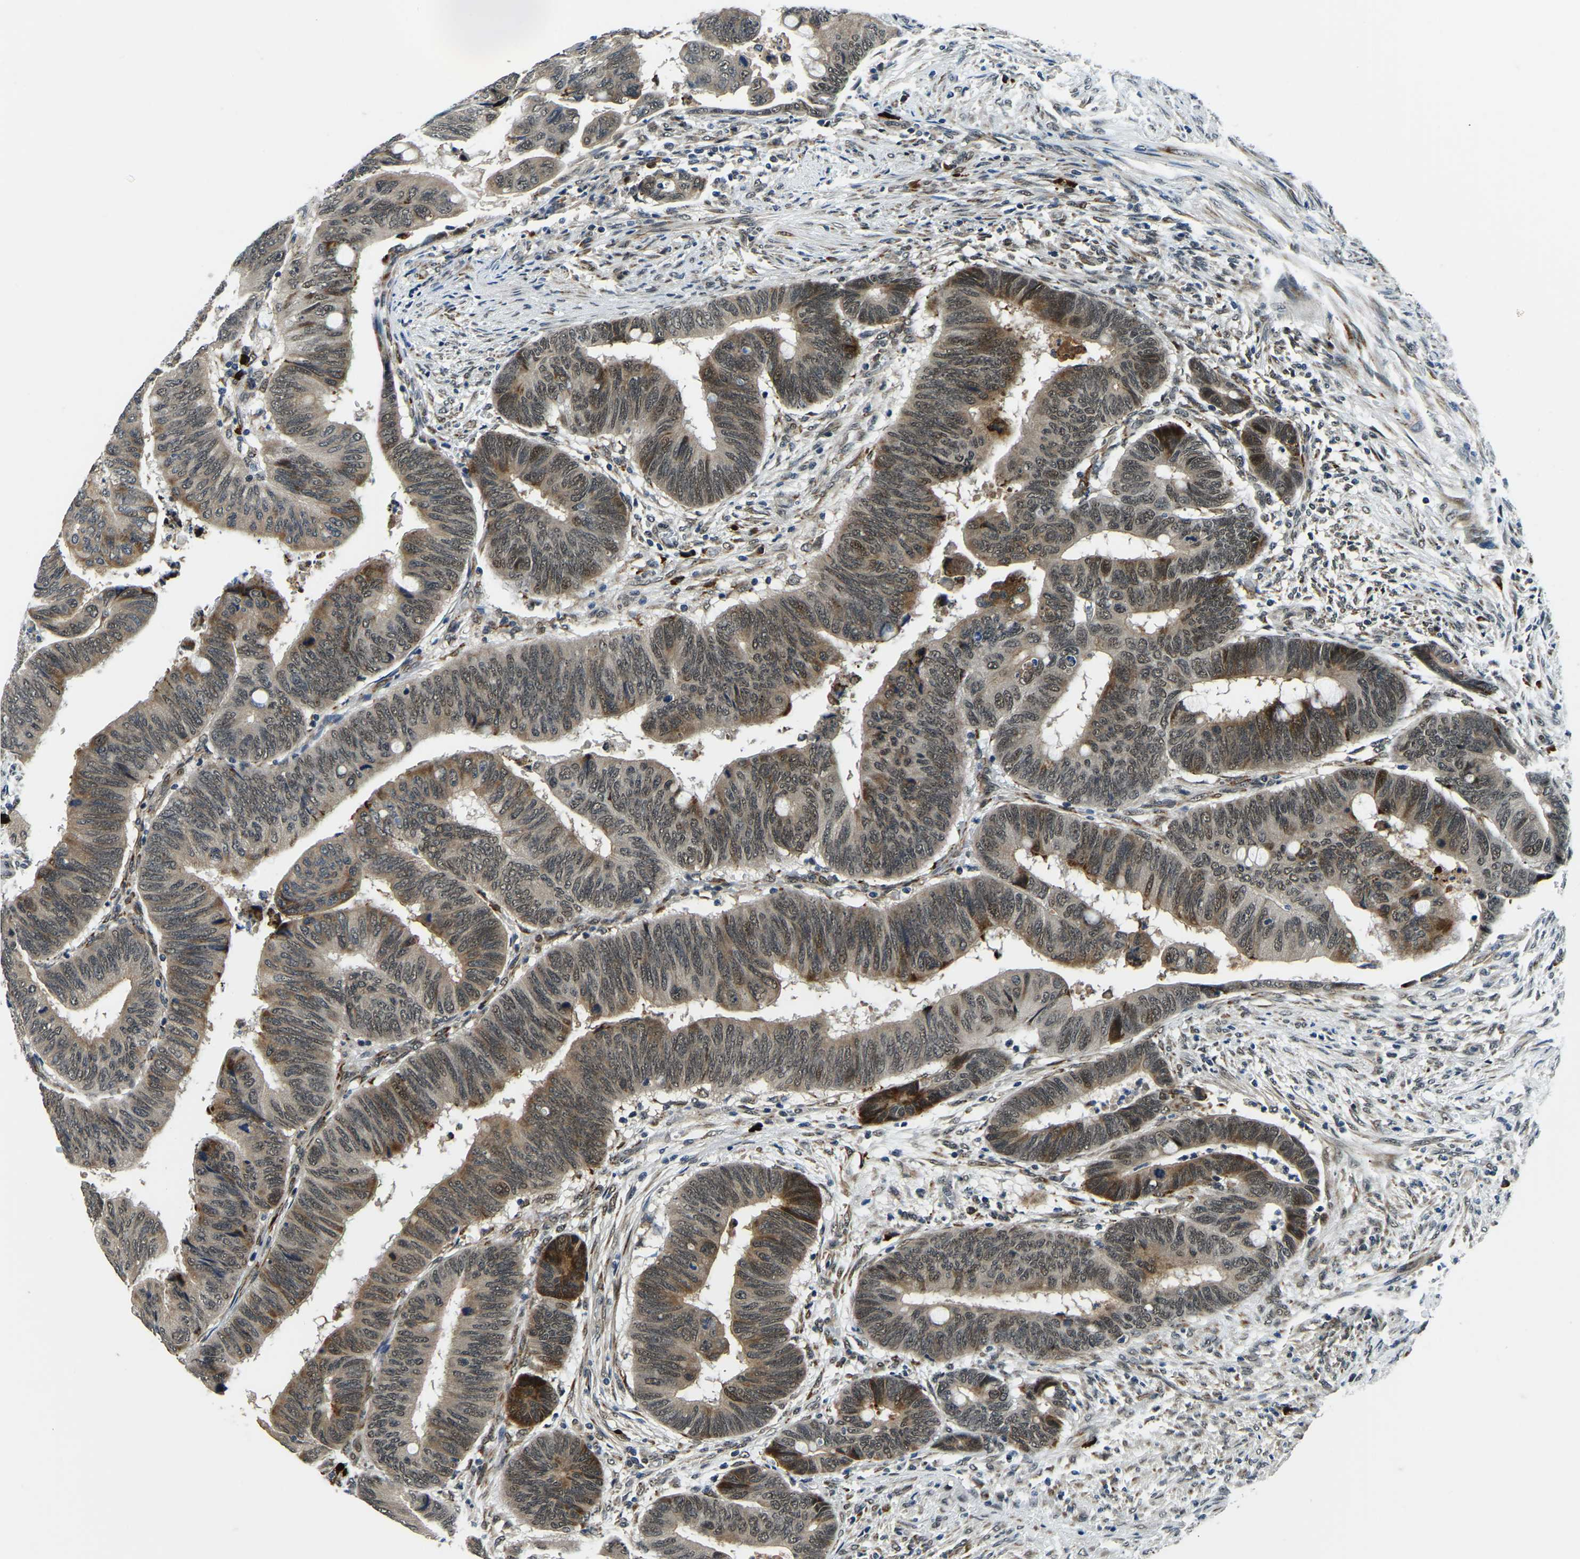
{"staining": {"intensity": "moderate", "quantity": ">75%", "location": "cytoplasmic/membranous,nuclear"}, "tissue": "colorectal cancer", "cell_type": "Tumor cells", "image_type": "cancer", "snomed": [{"axis": "morphology", "description": "Normal tissue, NOS"}, {"axis": "morphology", "description": "Adenocarcinoma, NOS"}, {"axis": "topography", "description": "Rectum"}, {"axis": "topography", "description": "Peripheral nerve tissue"}], "caption": "Immunohistochemical staining of human colorectal cancer reveals medium levels of moderate cytoplasmic/membranous and nuclear positivity in about >75% of tumor cells.", "gene": "ING2", "patient": {"sex": "male", "age": 92}}